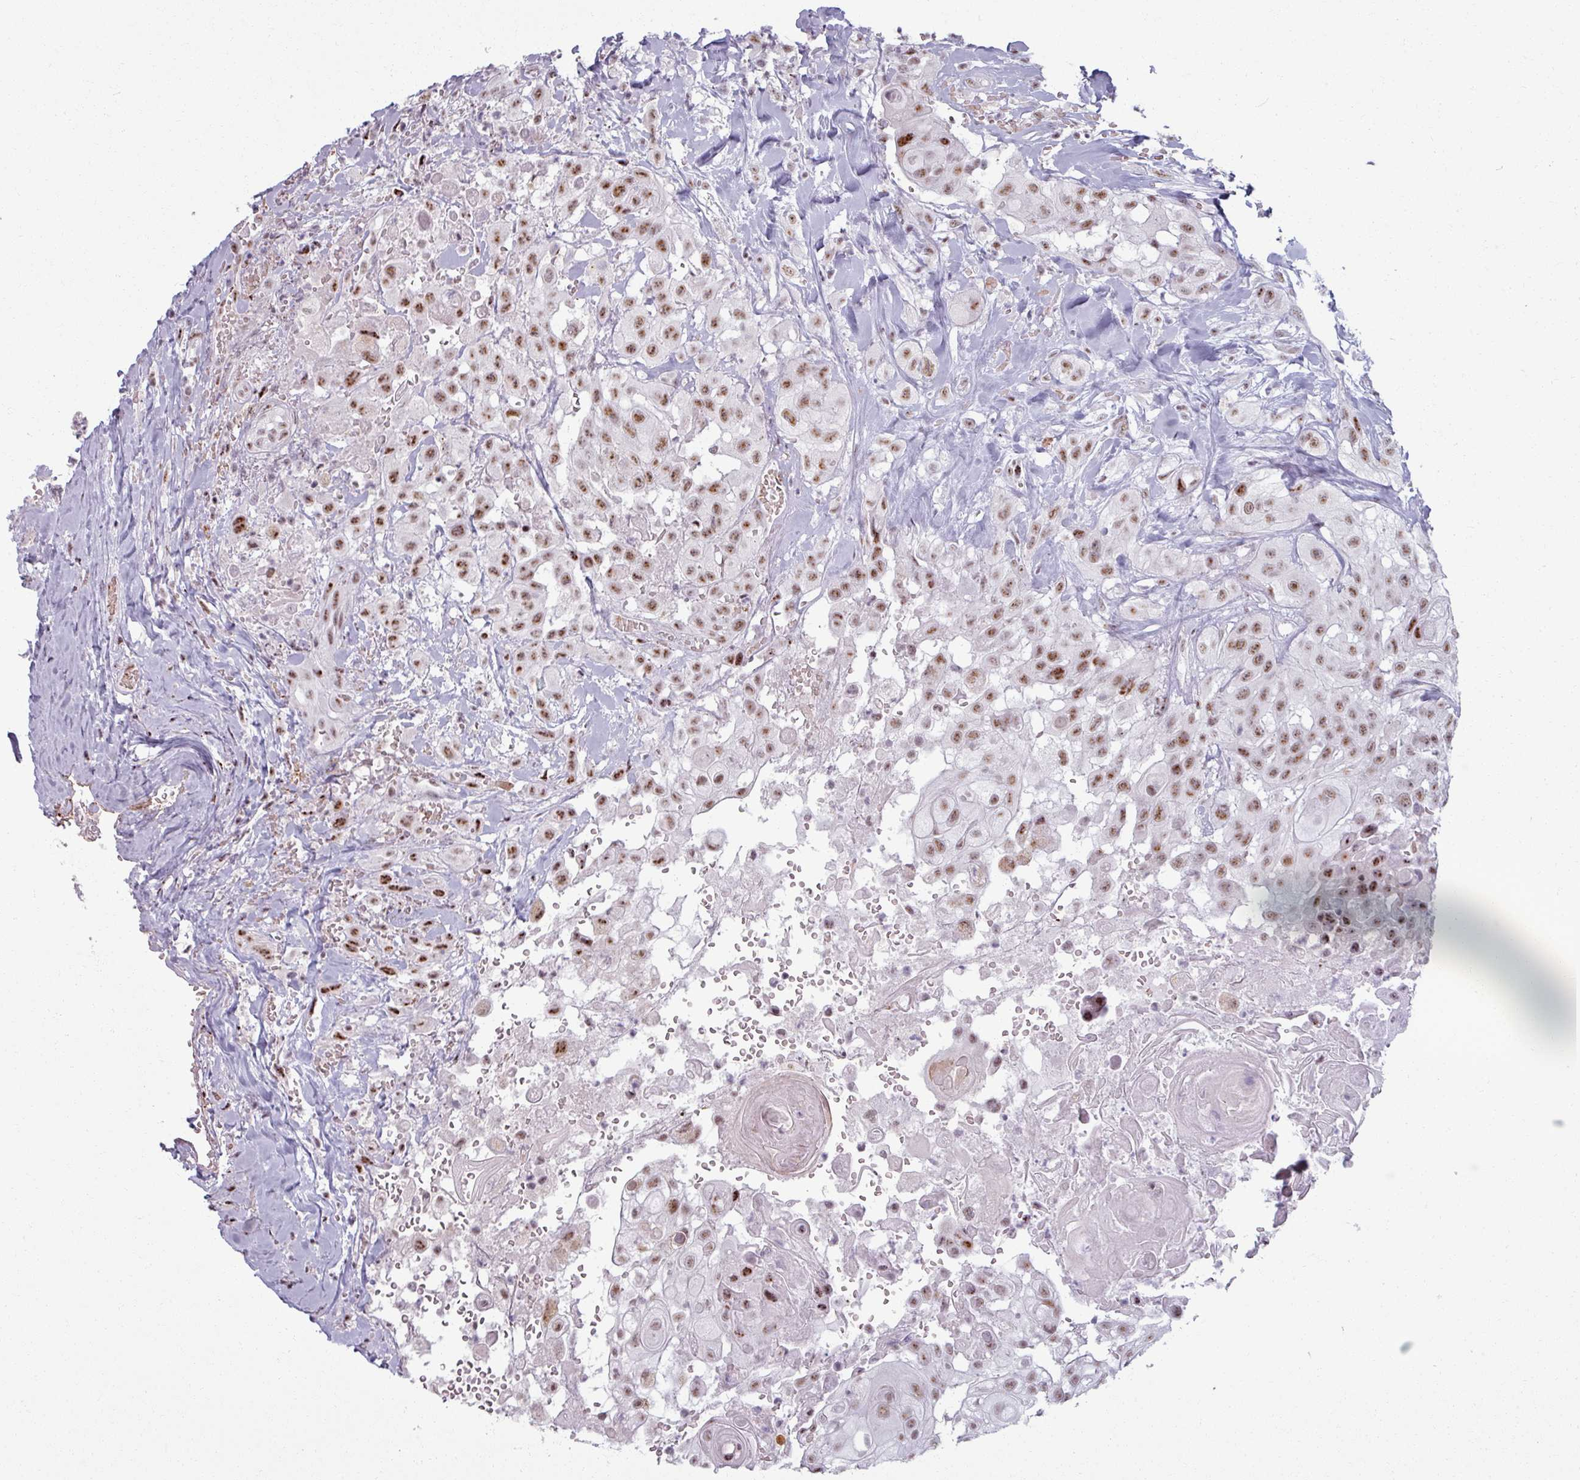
{"staining": {"intensity": "moderate", "quantity": ">75%", "location": "nuclear"}, "tissue": "head and neck cancer", "cell_type": "Tumor cells", "image_type": "cancer", "snomed": [{"axis": "morphology", "description": "Squamous cell carcinoma, NOS"}, {"axis": "topography", "description": "Head-Neck"}], "caption": "Squamous cell carcinoma (head and neck) tissue exhibits moderate nuclear expression in approximately >75% of tumor cells, visualized by immunohistochemistry.", "gene": "NCOR1", "patient": {"sex": "male", "age": 83}}